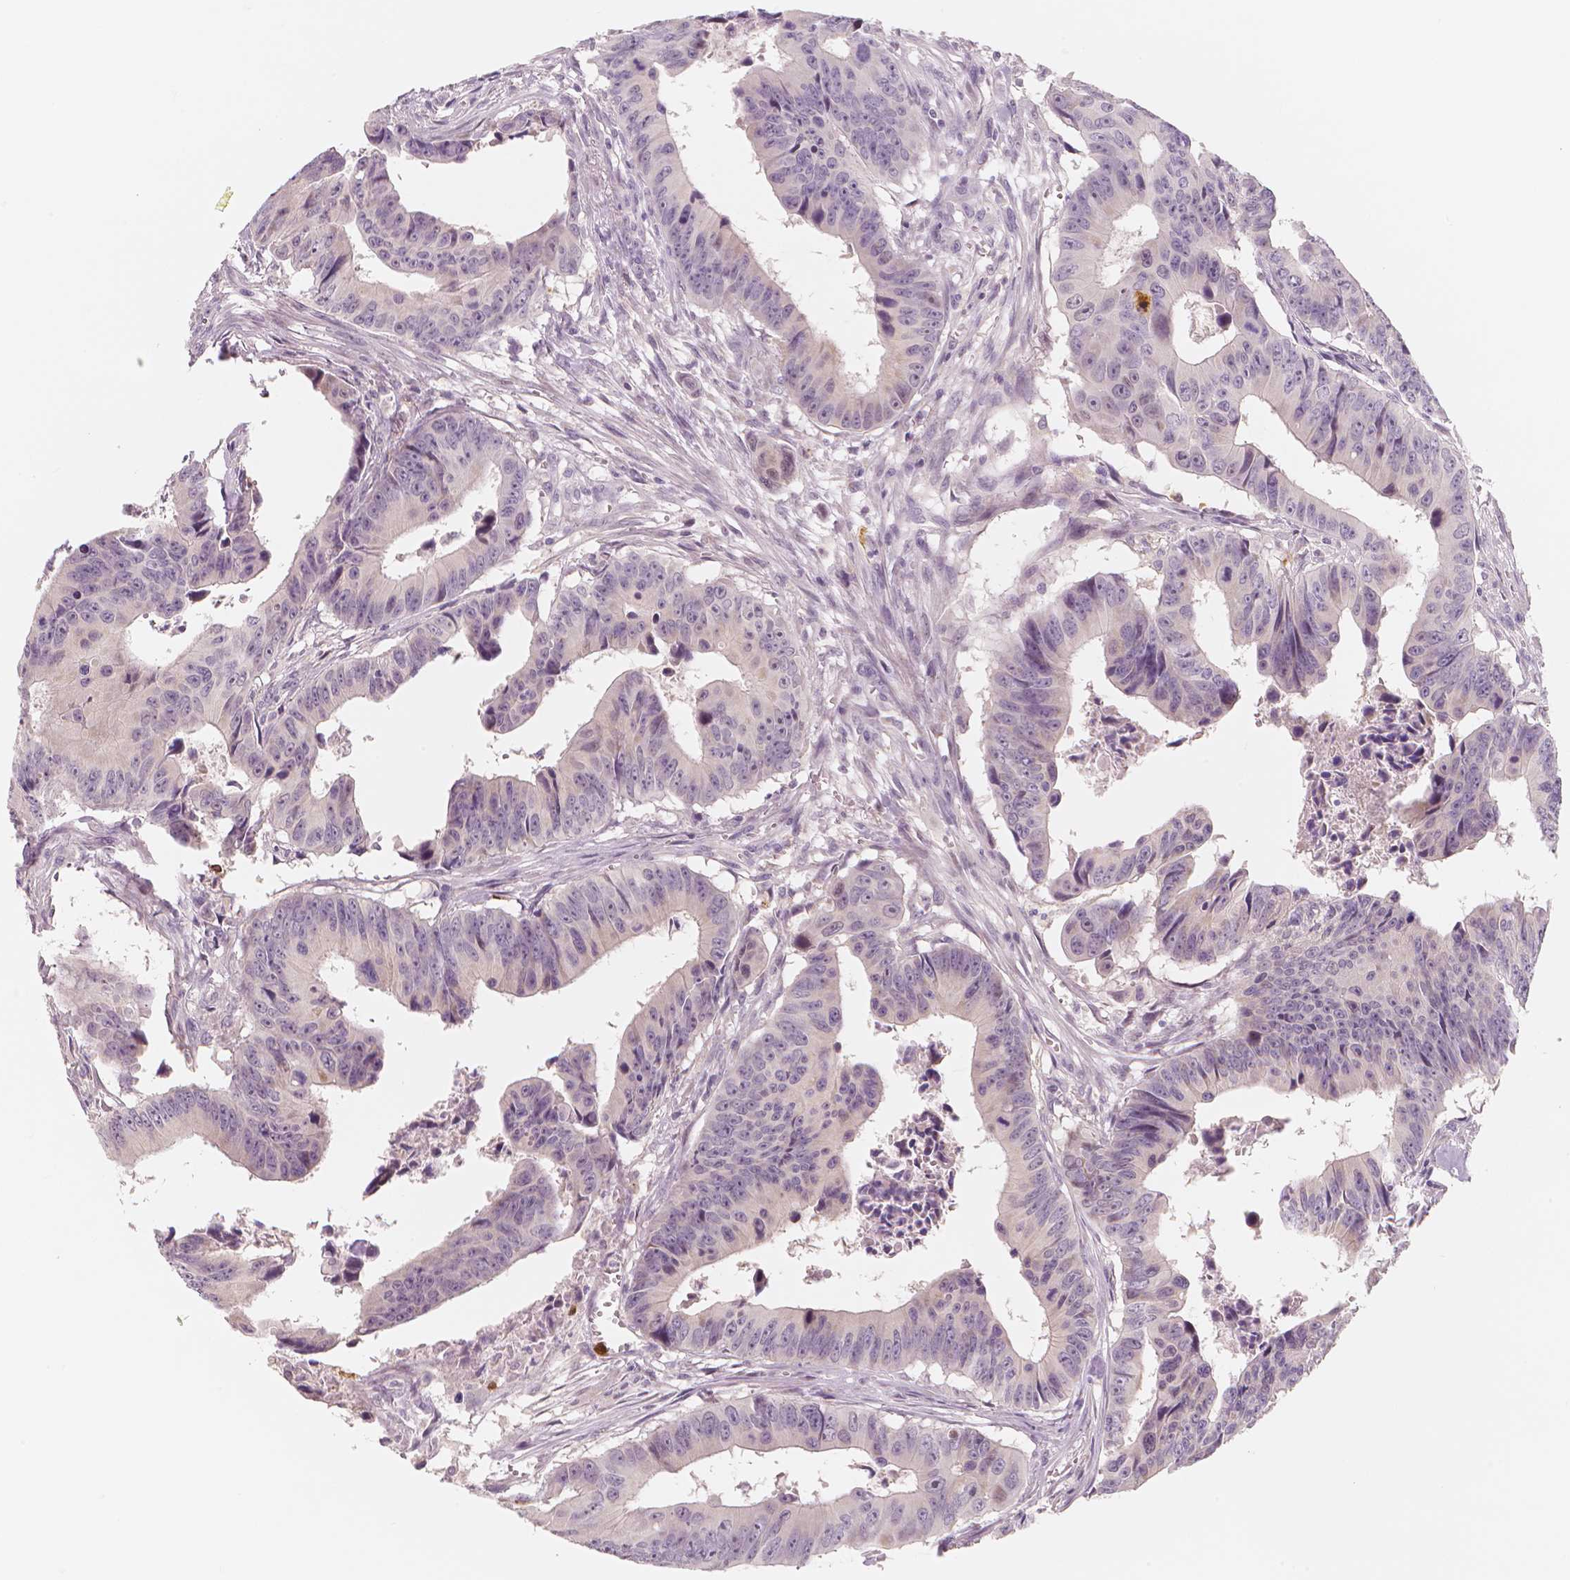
{"staining": {"intensity": "negative", "quantity": "none", "location": "none"}, "tissue": "colorectal cancer", "cell_type": "Tumor cells", "image_type": "cancer", "snomed": [{"axis": "morphology", "description": "Adenocarcinoma, NOS"}, {"axis": "topography", "description": "Colon"}], "caption": "This is a histopathology image of immunohistochemistry (IHC) staining of colorectal adenocarcinoma, which shows no expression in tumor cells.", "gene": "RNASE7", "patient": {"sex": "female", "age": 87}}